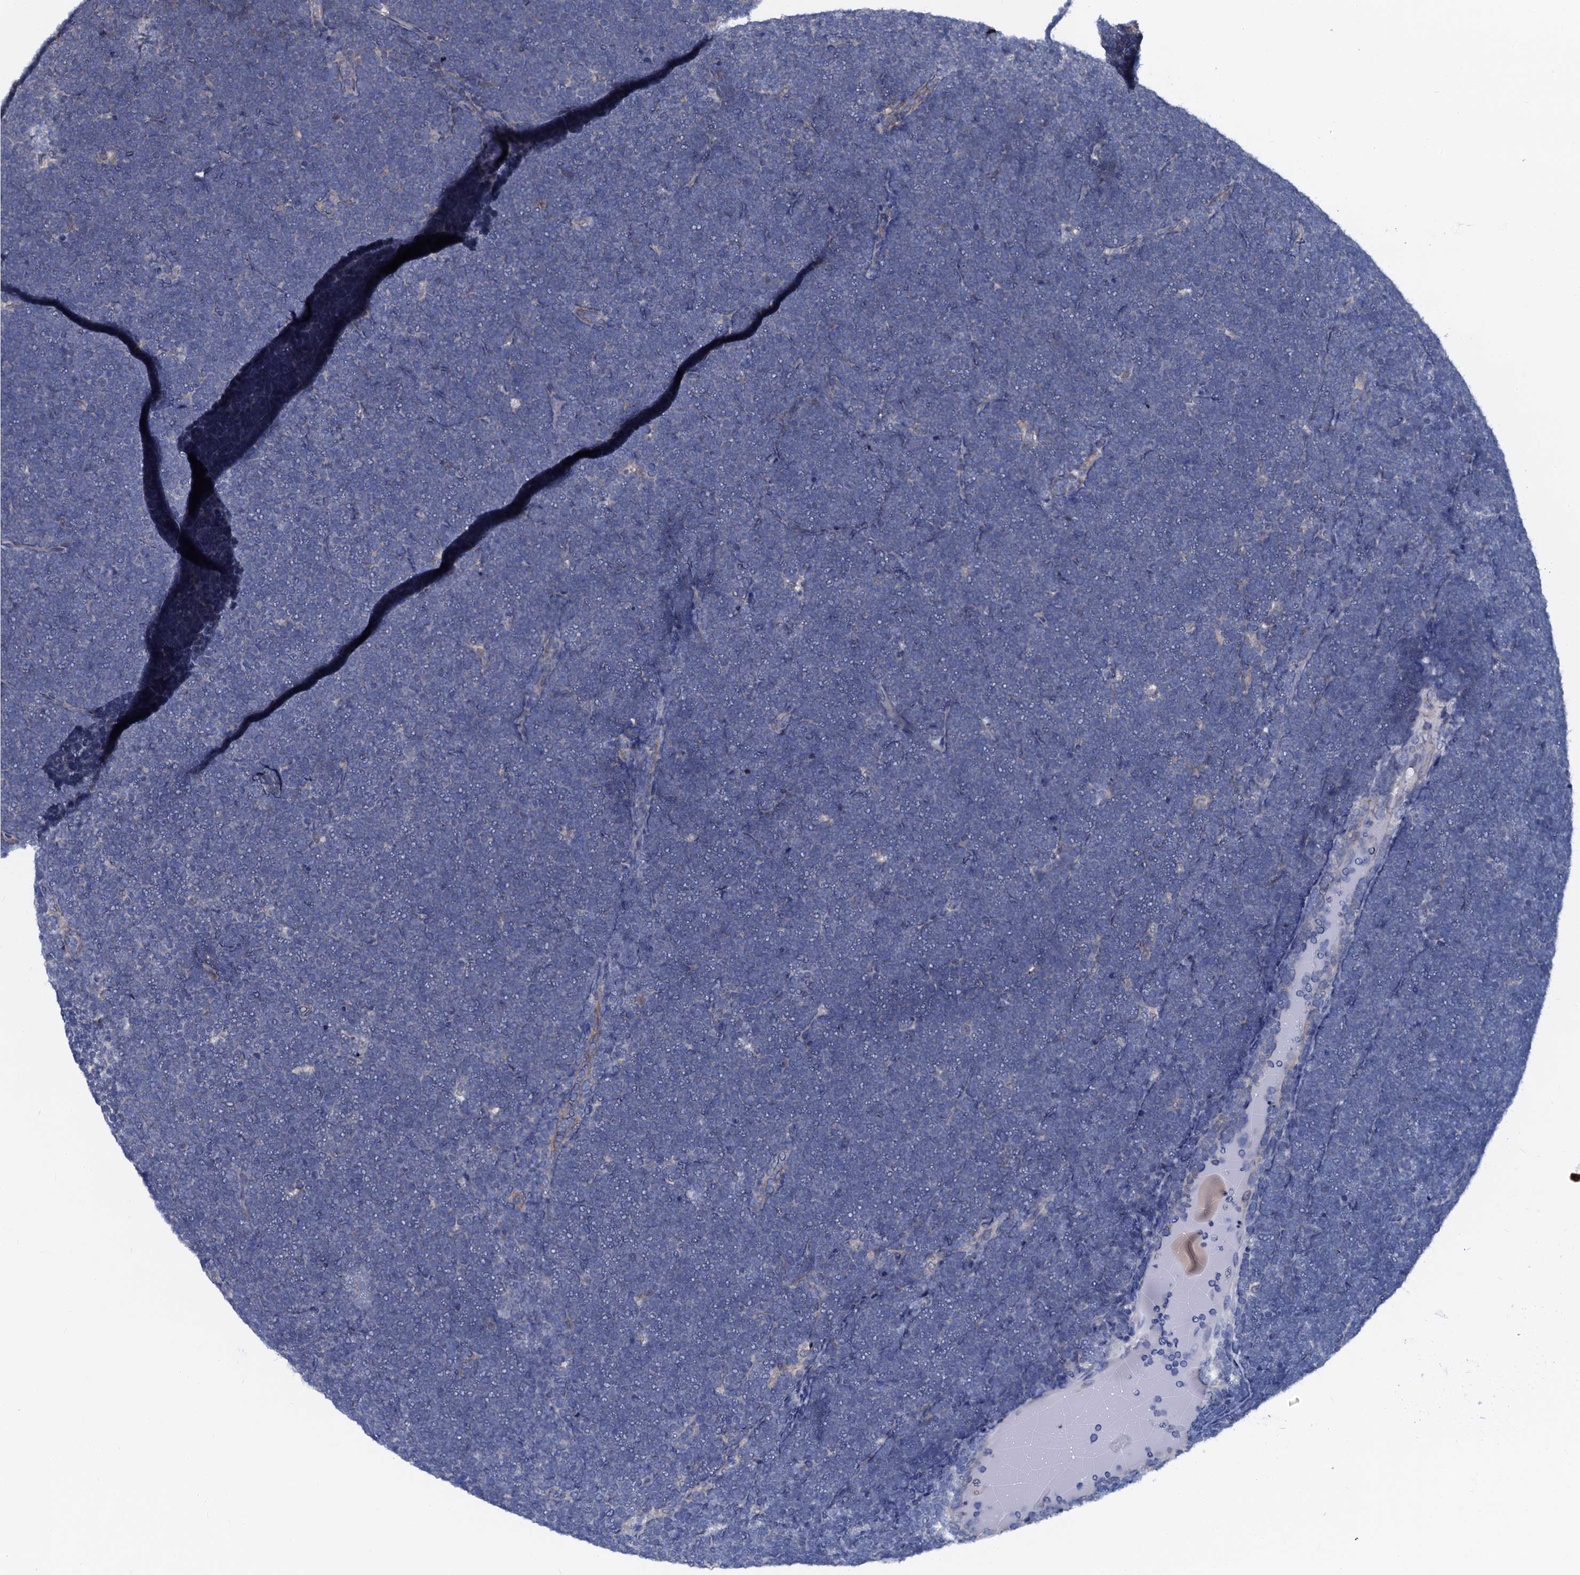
{"staining": {"intensity": "negative", "quantity": "none", "location": "none"}, "tissue": "lymphoma", "cell_type": "Tumor cells", "image_type": "cancer", "snomed": [{"axis": "morphology", "description": "Malignant lymphoma, non-Hodgkin's type, High grade"}, {"axis": "topography", "description": "Lymph node"}], "caption": "IHC of human lymphoma demonstrates no staining in tumor cells.", "gene": "N4BP1", "patient": {"sex": "male", "age": 13}}